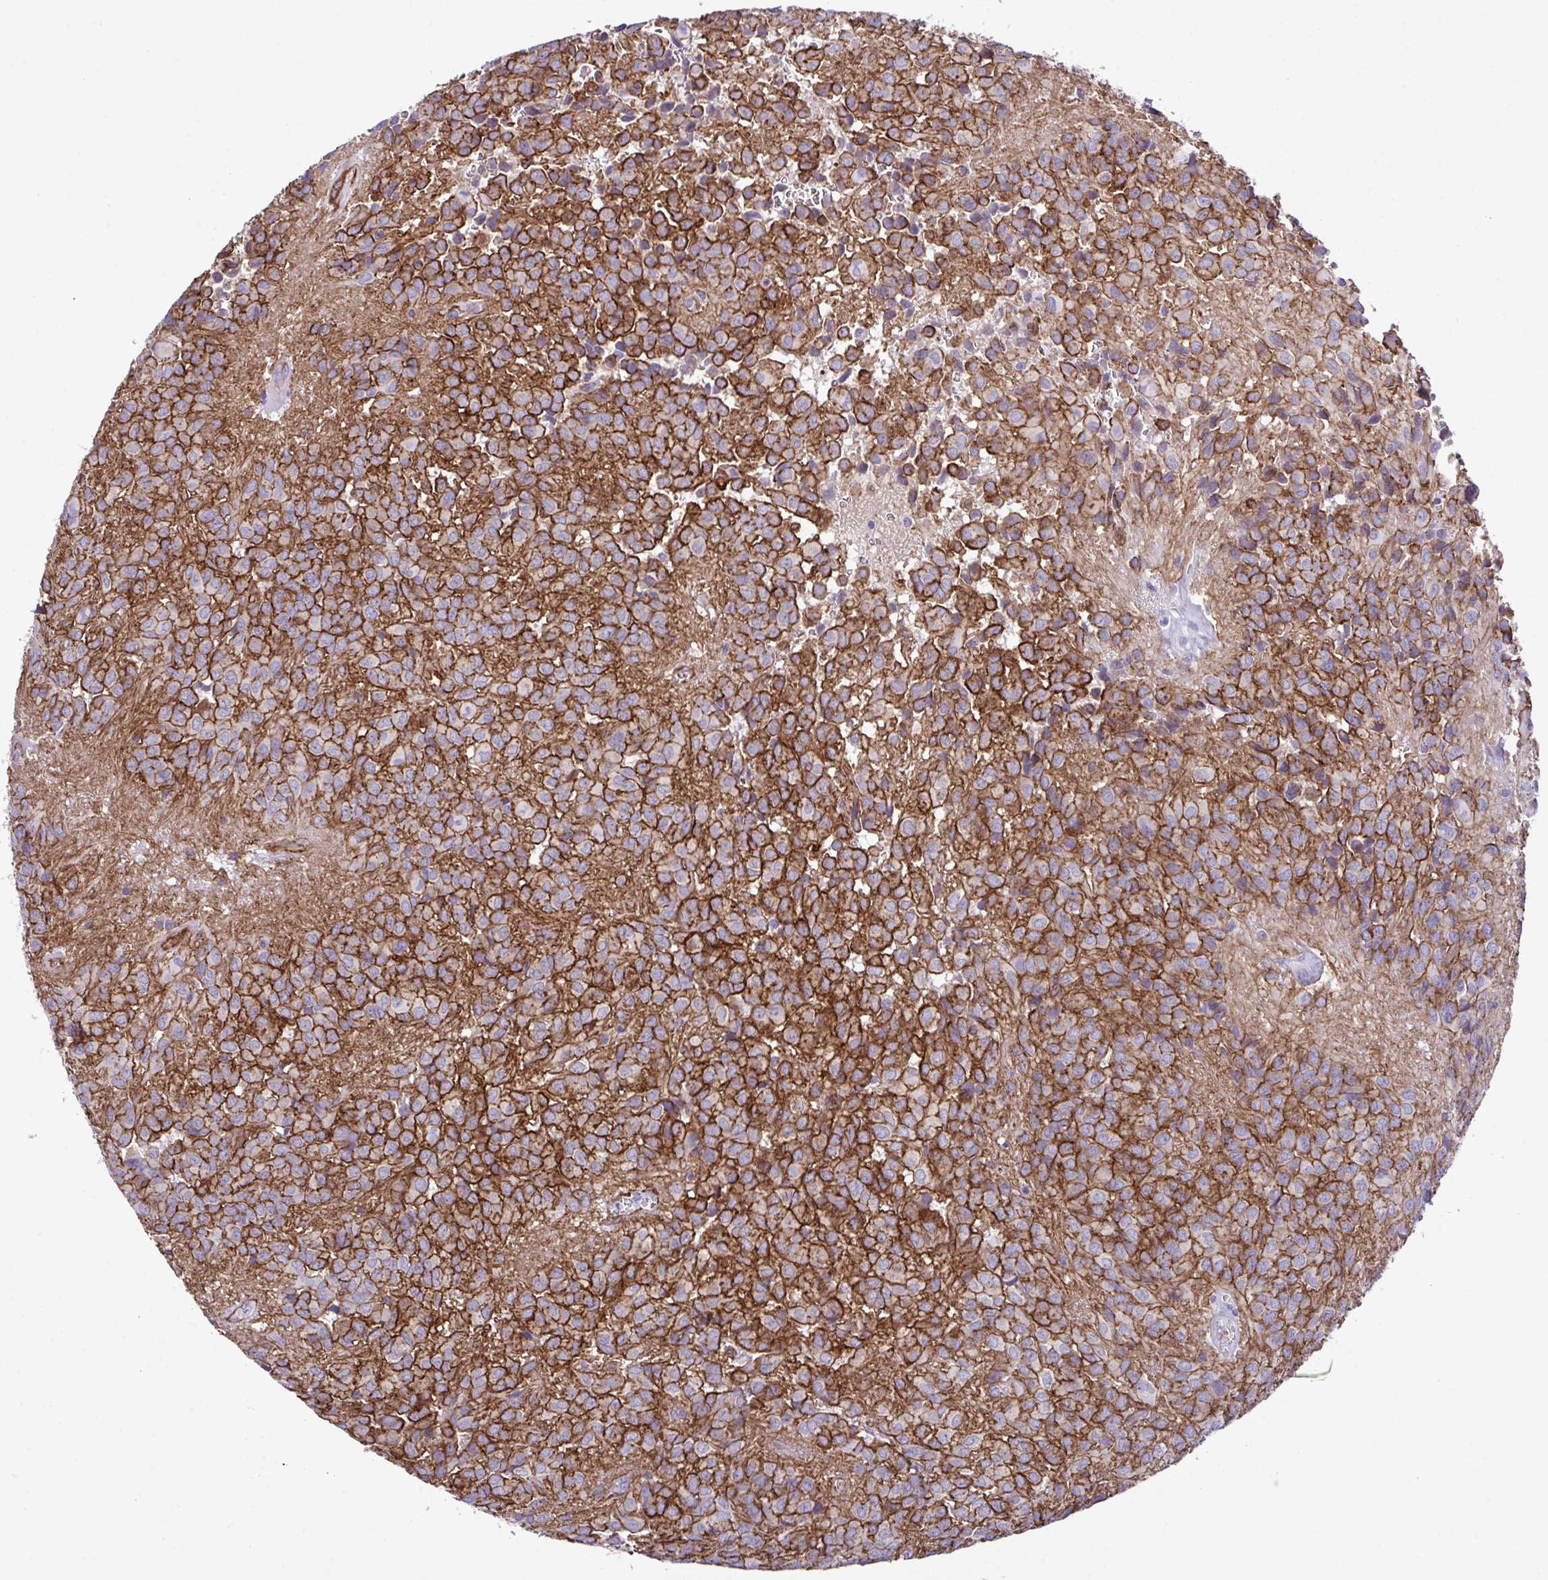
{"staining": {"intensity": "strong", "quantity": ">75%", "location": "cytoplasmic/membranous"}, "tissue": "glioma", "cell_type": "Tumor cells", "image_type": "cancer", "snomed": [{"axis": "morphology", "description": "Glioma, malignant, Low grade"}, {"axis": "topography", "description": "Brain"}], "caption": "Protein staining of glioma tissue reveals strong cytoplasmic/membranous expression in approximately >75% of tumor cells. (DAB IHC with brightfield microscopy, high magnification).", "gene": "SYNPO2L", "patient": {"sex": "male", "age": 56}}